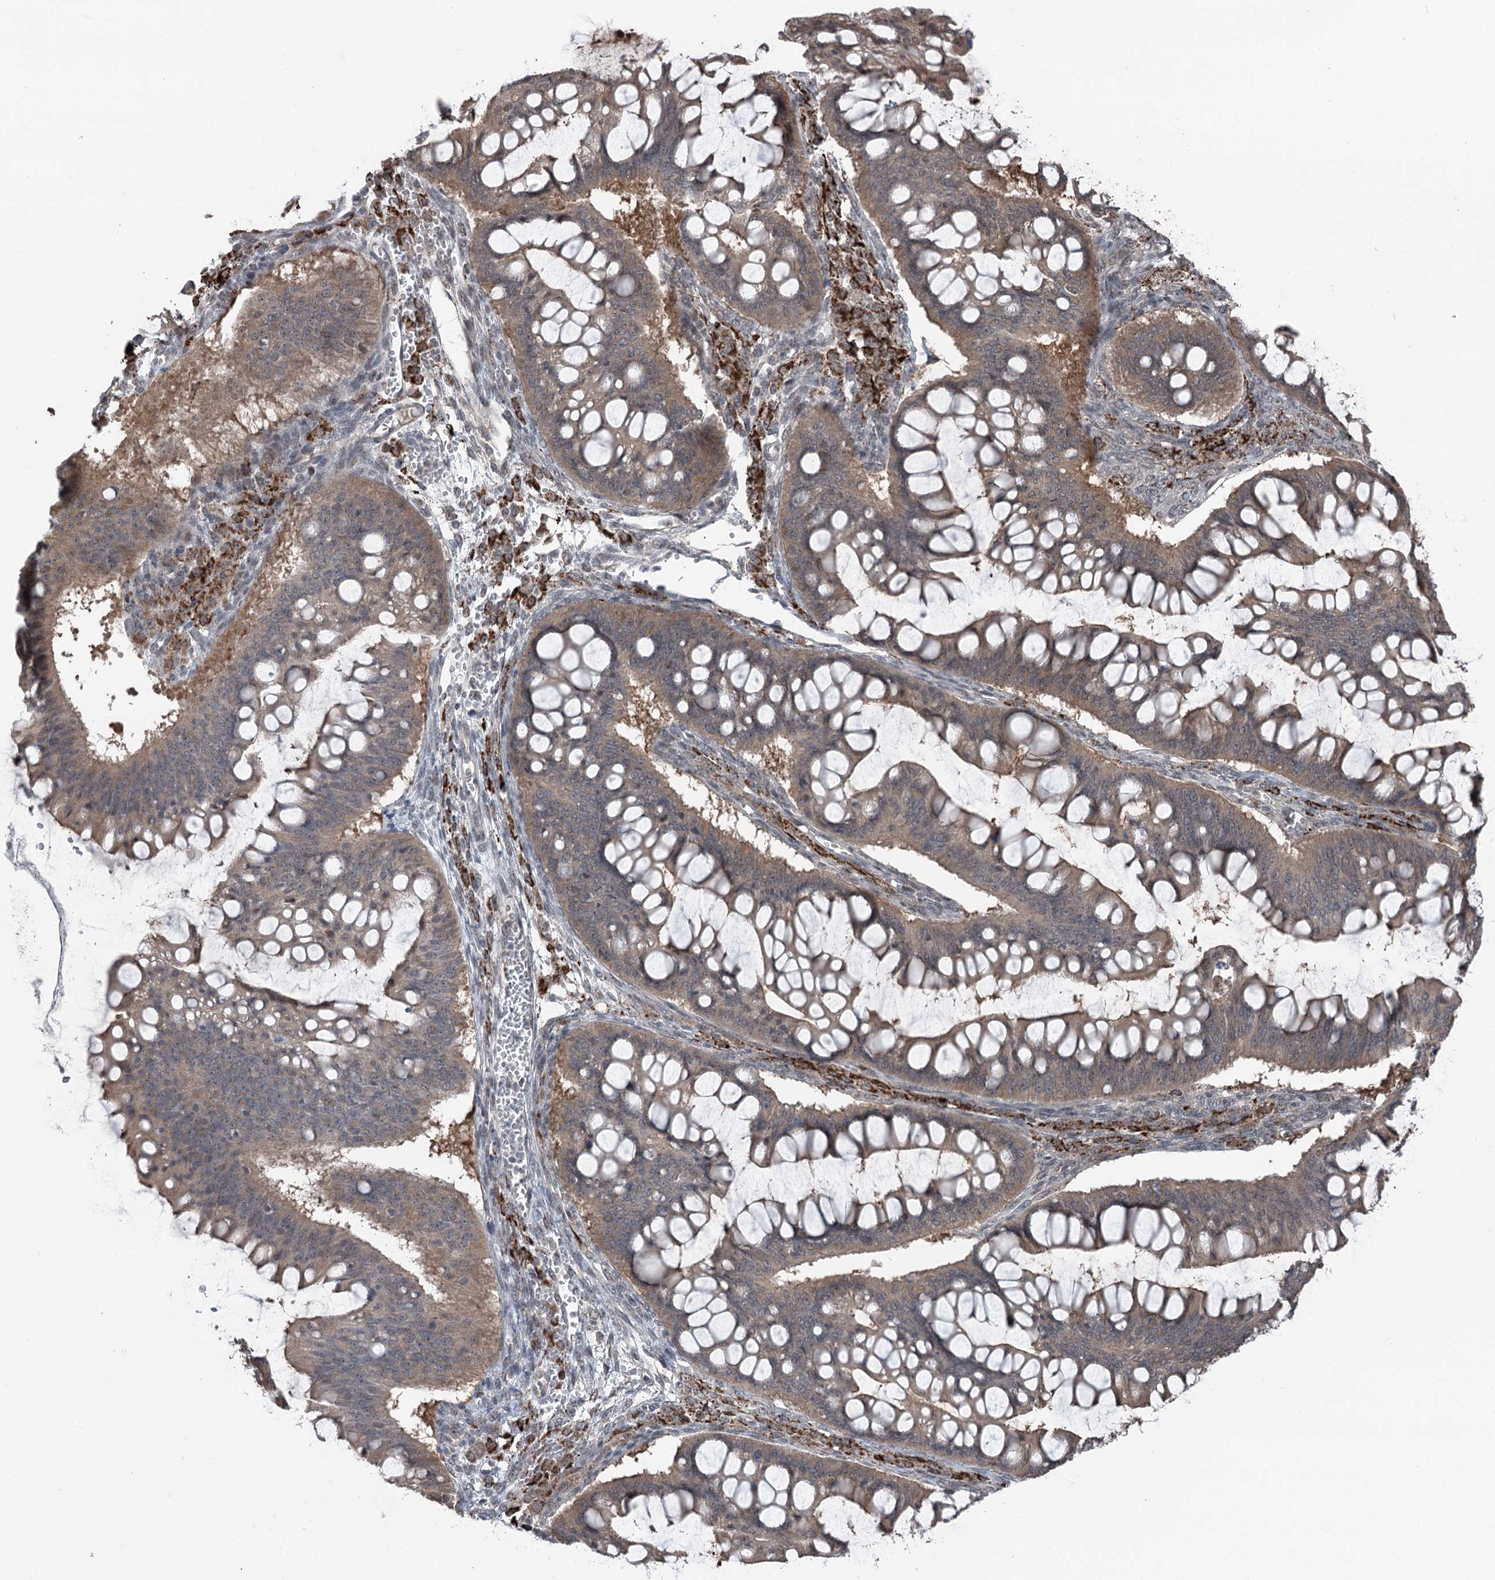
{"staining": {"intensity": "moderate", "quantity": ">75%", "location": "cytoplasmic/membranous"}, "tissue": "ovarian cancer", "cell_type": "Tumor cells", "image_type": "cancer", "snomed": [{"axis": "morphology", "description": "Cystadenocarcinoma, mucinous, NOS"}, {"axis": "topography", "description": "Ovary"}], "caption": "Protein analysis of ovarian cancer tissue displays moderate cytoplasmic/membranous staining in about >75% of tumor cells.", "gene": "CCSER2", "patient": {"sex": "female", "age": 73}}